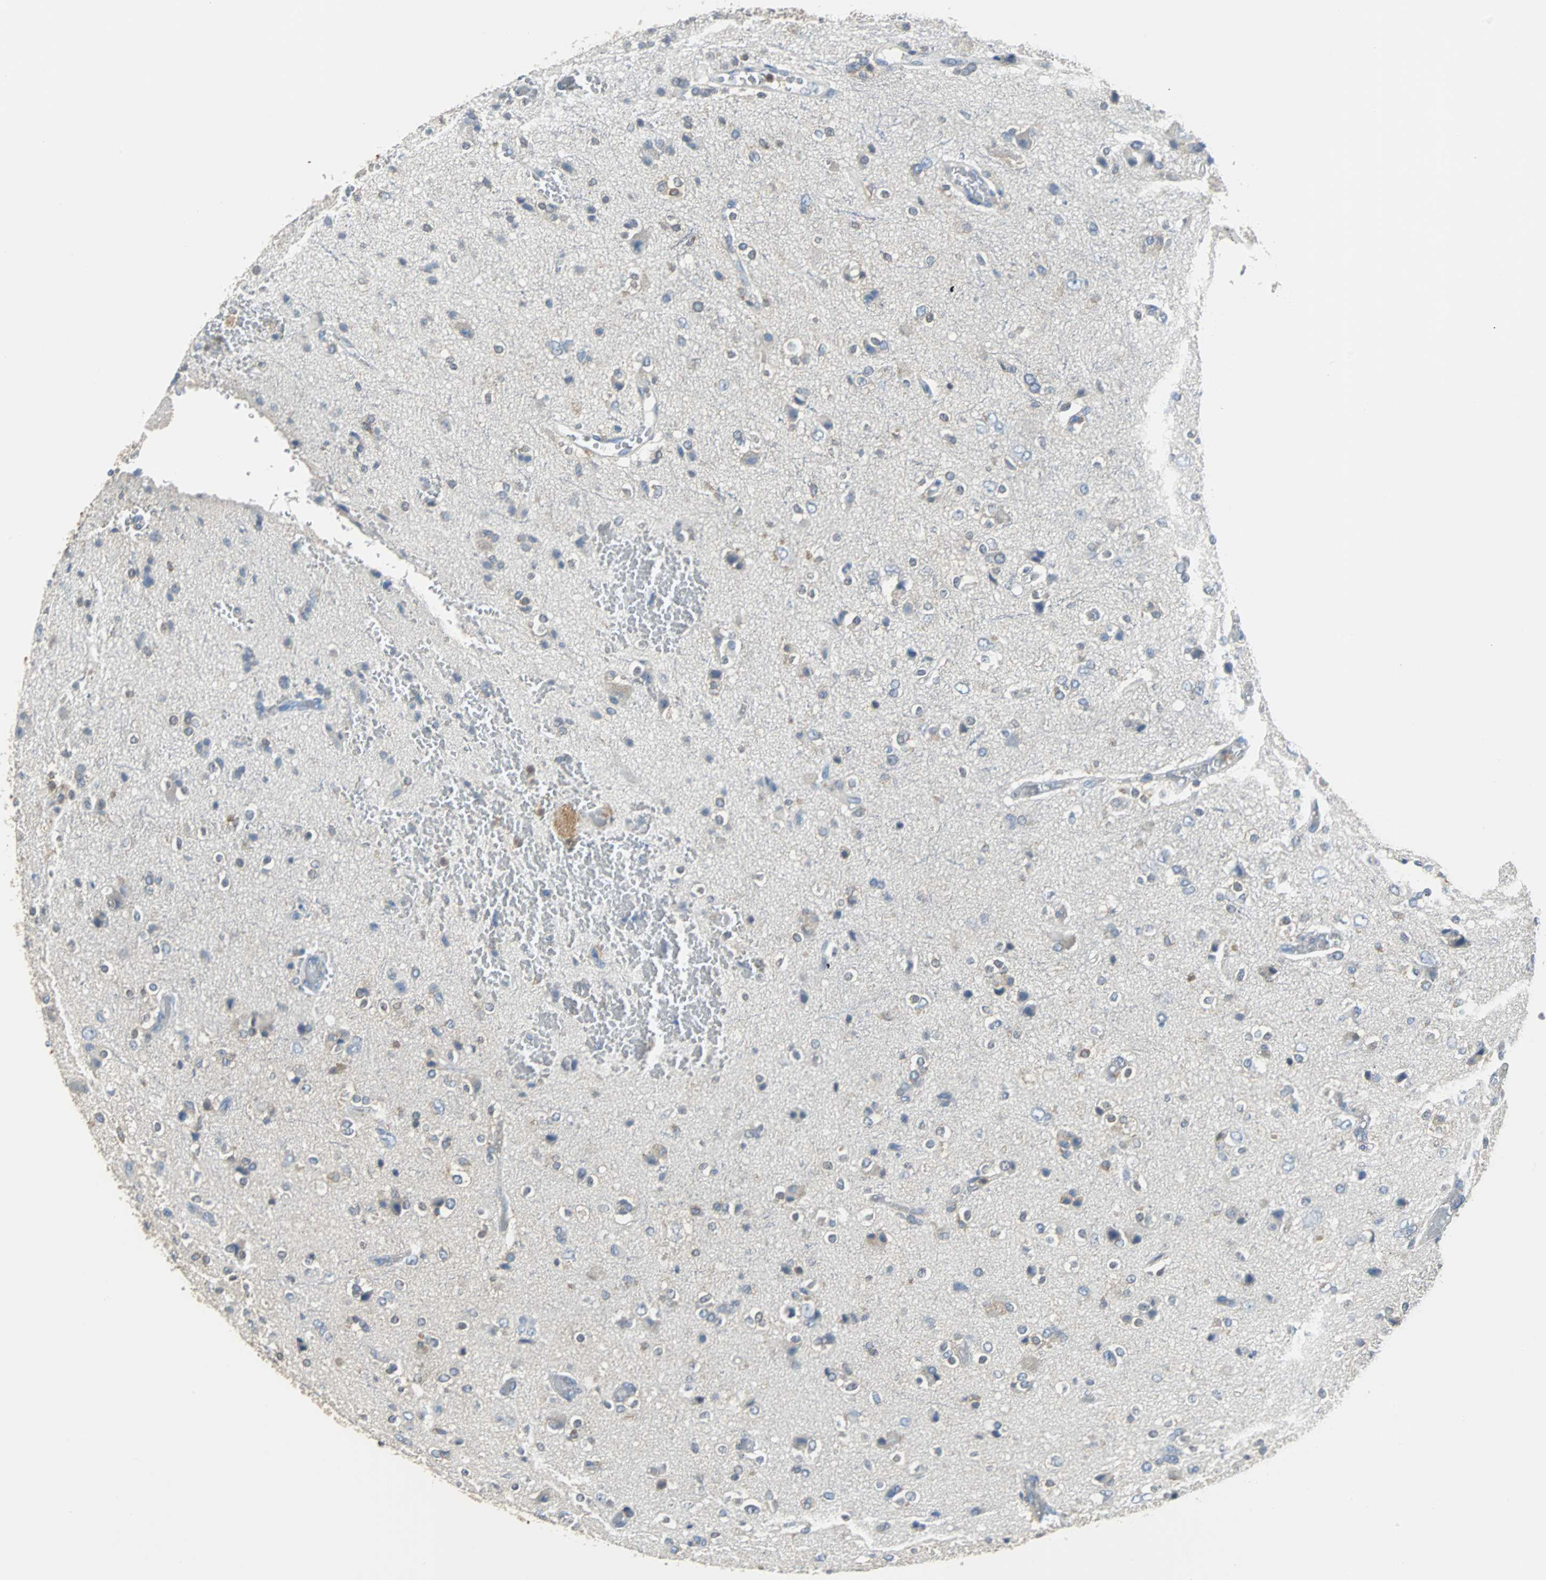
{"staining": {"intensity": "negative", "quantity": "none", "location": "none"}, "tissue": "glioma", "cell_type": "Tumor cells", "image_type": "cancer", "snomed": [{"axis": "morphology", "description": "Glioma, malignant, High grade"}, {"axis": "topography", "description": "Brain"}], "caption": "IHC of human malignant high-grade glioma reveals no expression in tumor cells.", "gene": "TSC22D4", "patient": {"sex": "male", "age": 47}}